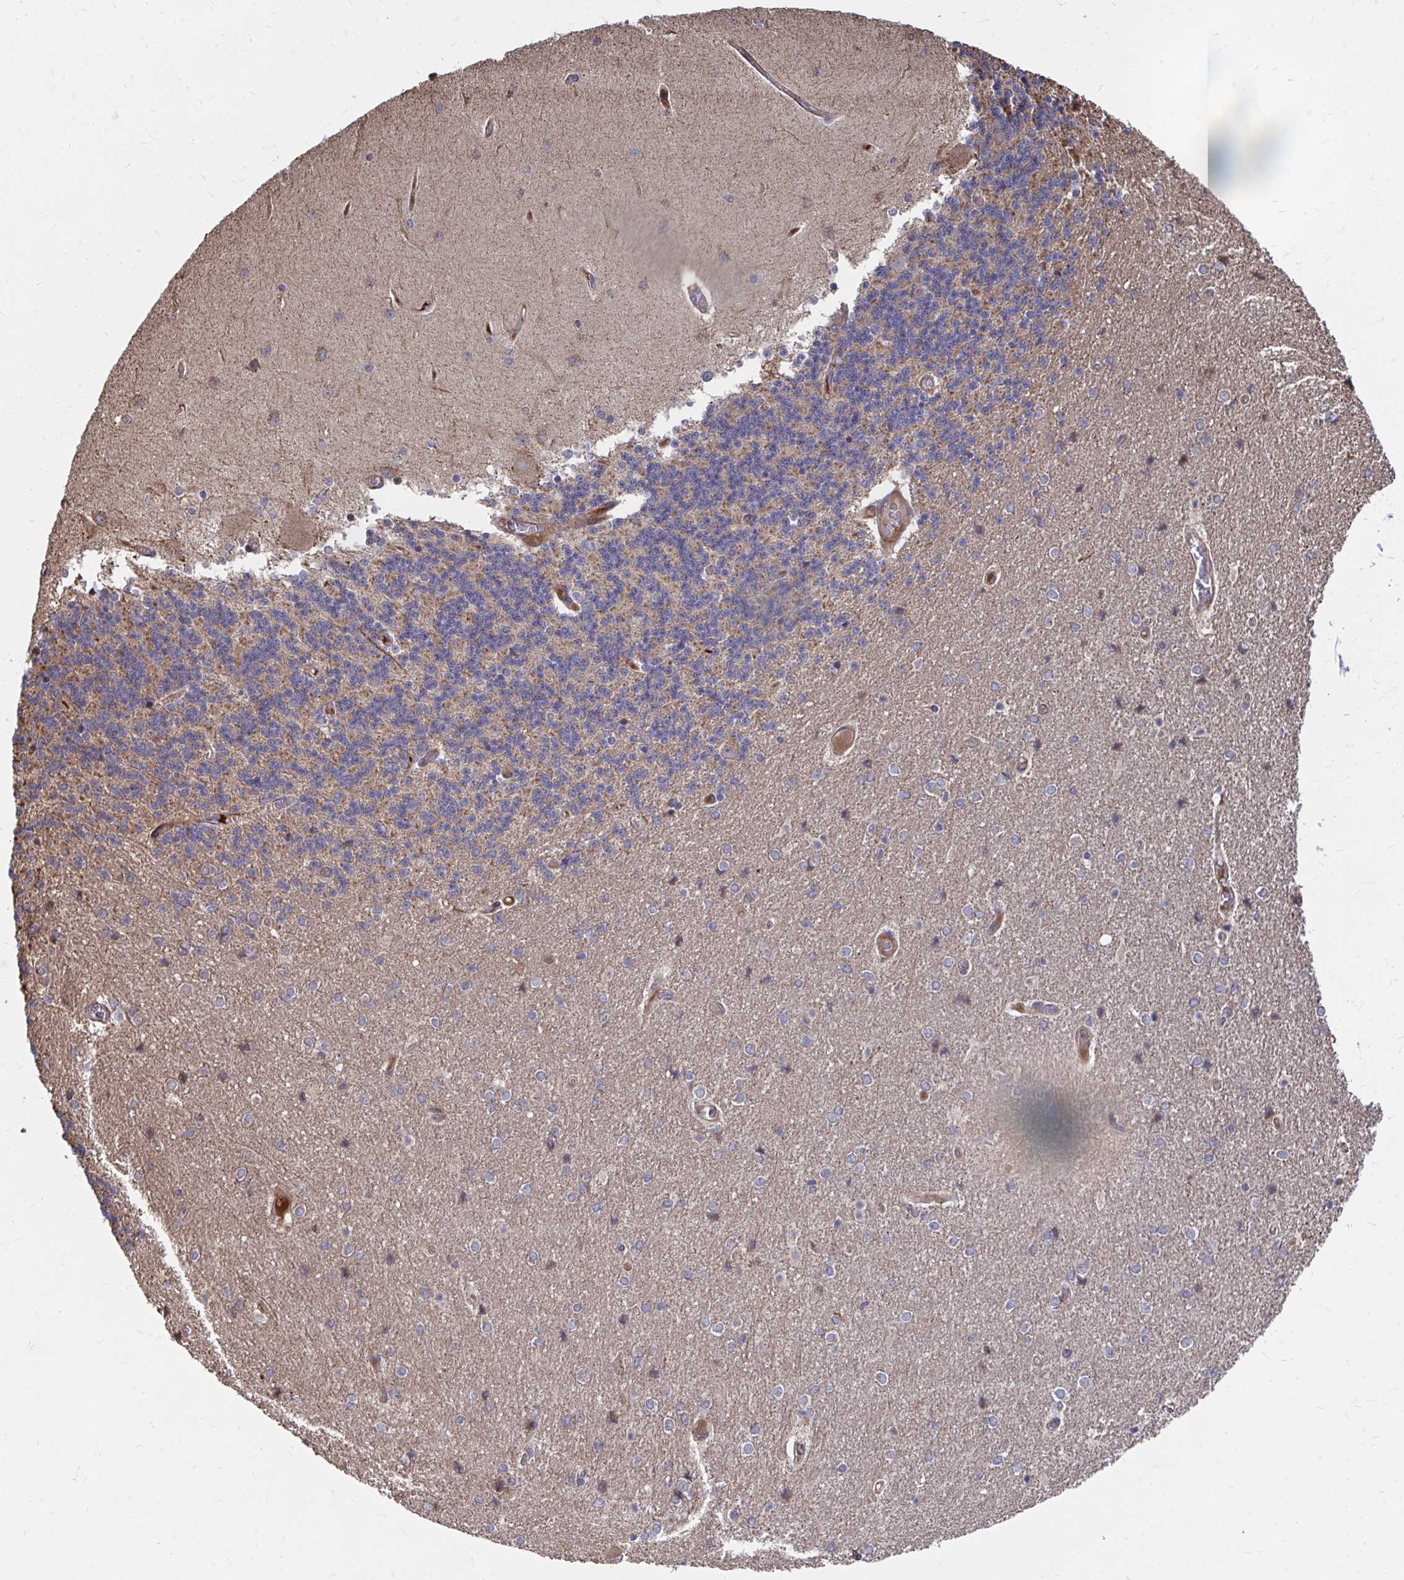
{"staining": {"intensity": "weak", "quantity": "25%-75%", "location": "cytoplasmic/membranous"}, "tissue": "cerebellum", "cell_type": "Cells in granular layer", "image_type": "normal", "snomed": [{"axis": "morphology", "description": "Normal tissue, NOS"}, {"axis": "topography", "description": "Cerebellum"}], "caption": "Immunohistochemical staining of unremarkable human cerebellum demonstrates weak cytoplasmic/membranous protein staining in about 25%-75% of cells in granular layer. (Stains: DAB (3,3'-diaminobenzidine) in brown, nuclei in blue, Microscopy: brightfield microscopy at high magnification).", "gene": "FAM89A", "patient": {"sex": "female", "age": 54}}